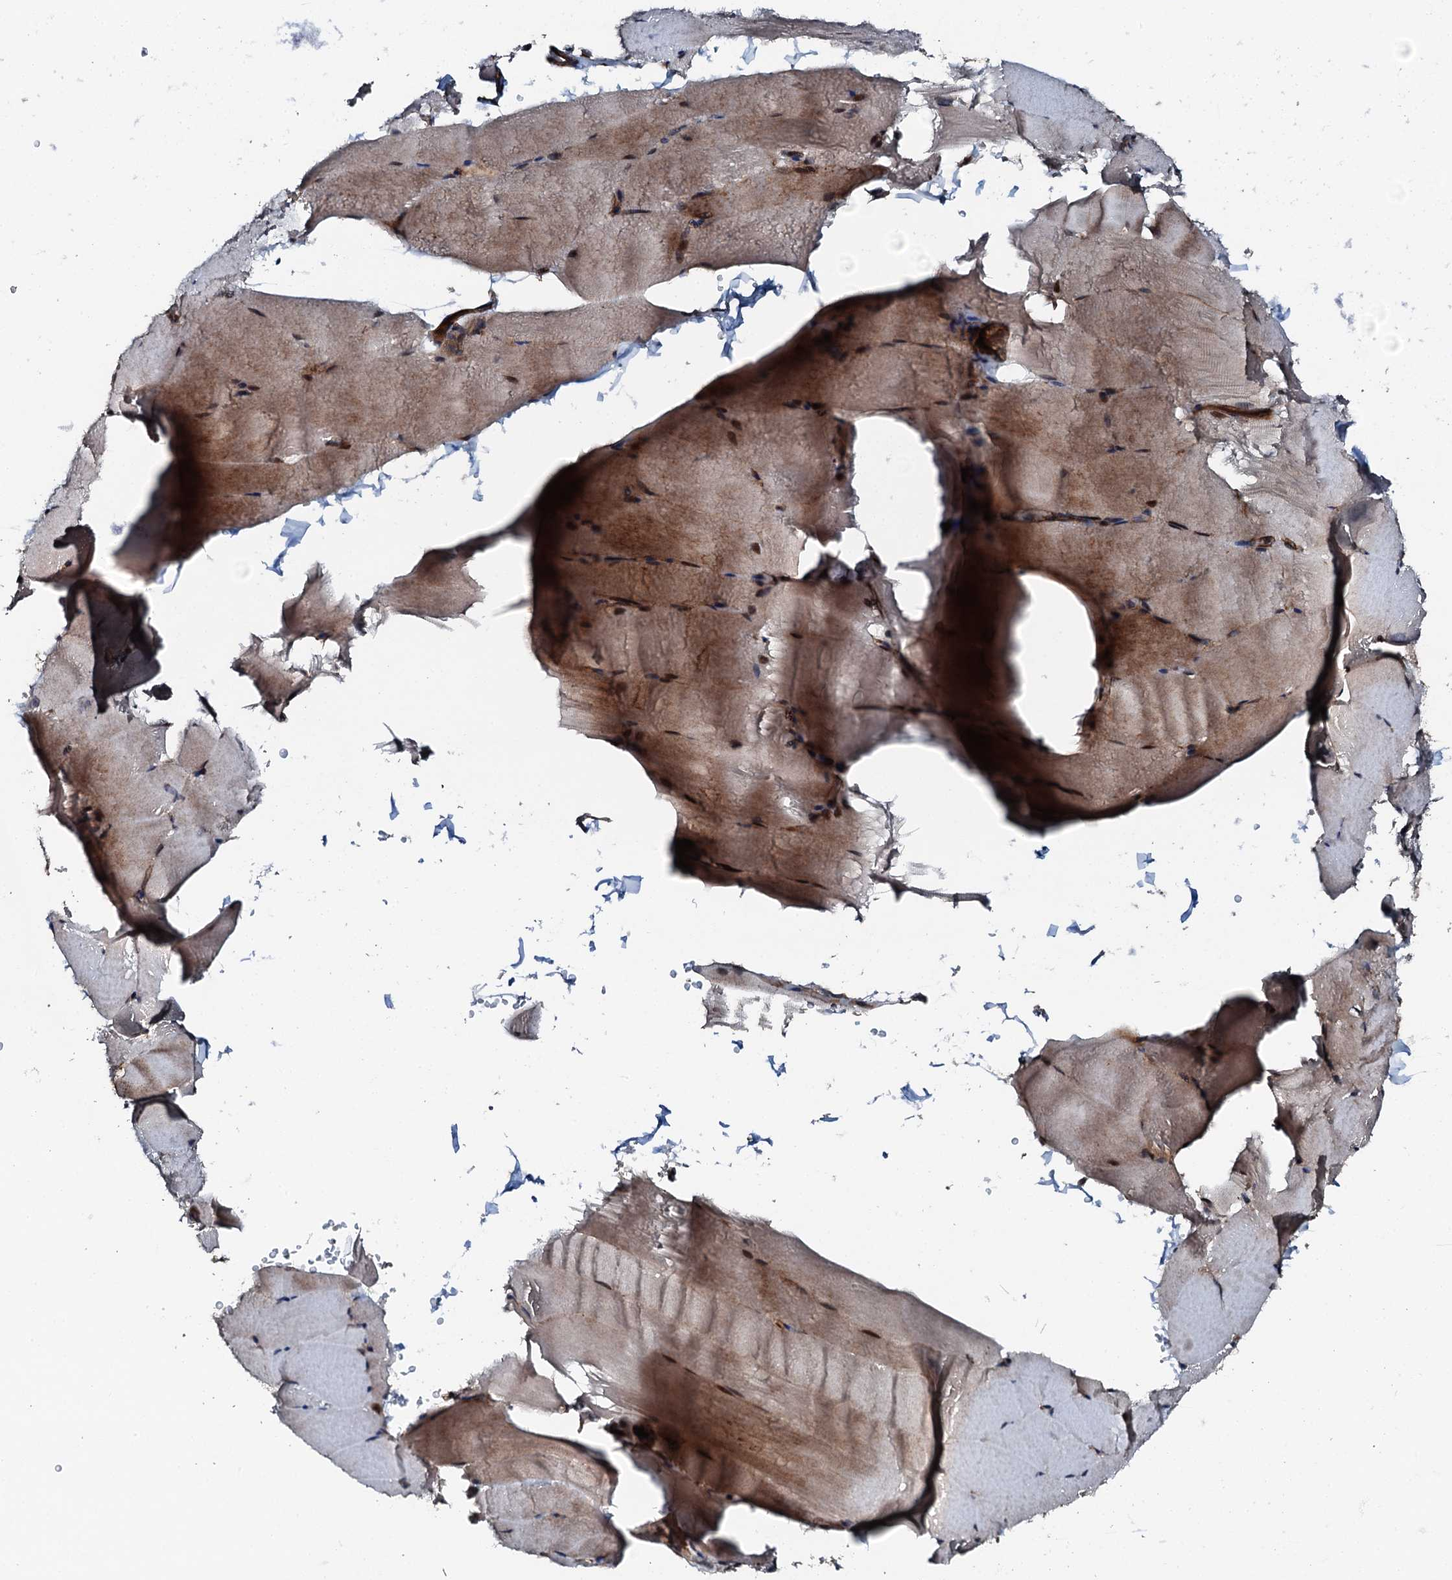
{"staining": {"intensity": "moderate", "quantity": "25%-75%", "location": "cytoplasmic/membranous"}, "tissue": "skeletal muscle", "cell_type": "Myocytes", "image_type": "normal", "snomed": [{"axis": "morphology", "description": "Normal tissue, NOS"}, {"axis": "topography", "description": "Skeletal muscle"}, {"axis": "topography", "description": "Parathyroid gland"}], "caption": "Immunohistochemical staining of unremarkable skeletal muscle reveals moderate cytoplasmic/membranous protein expression in approximately 25%-75% of myocytes.", "gene": "FLYWCH1", "patient": {"sex": "female", "age": 37}}